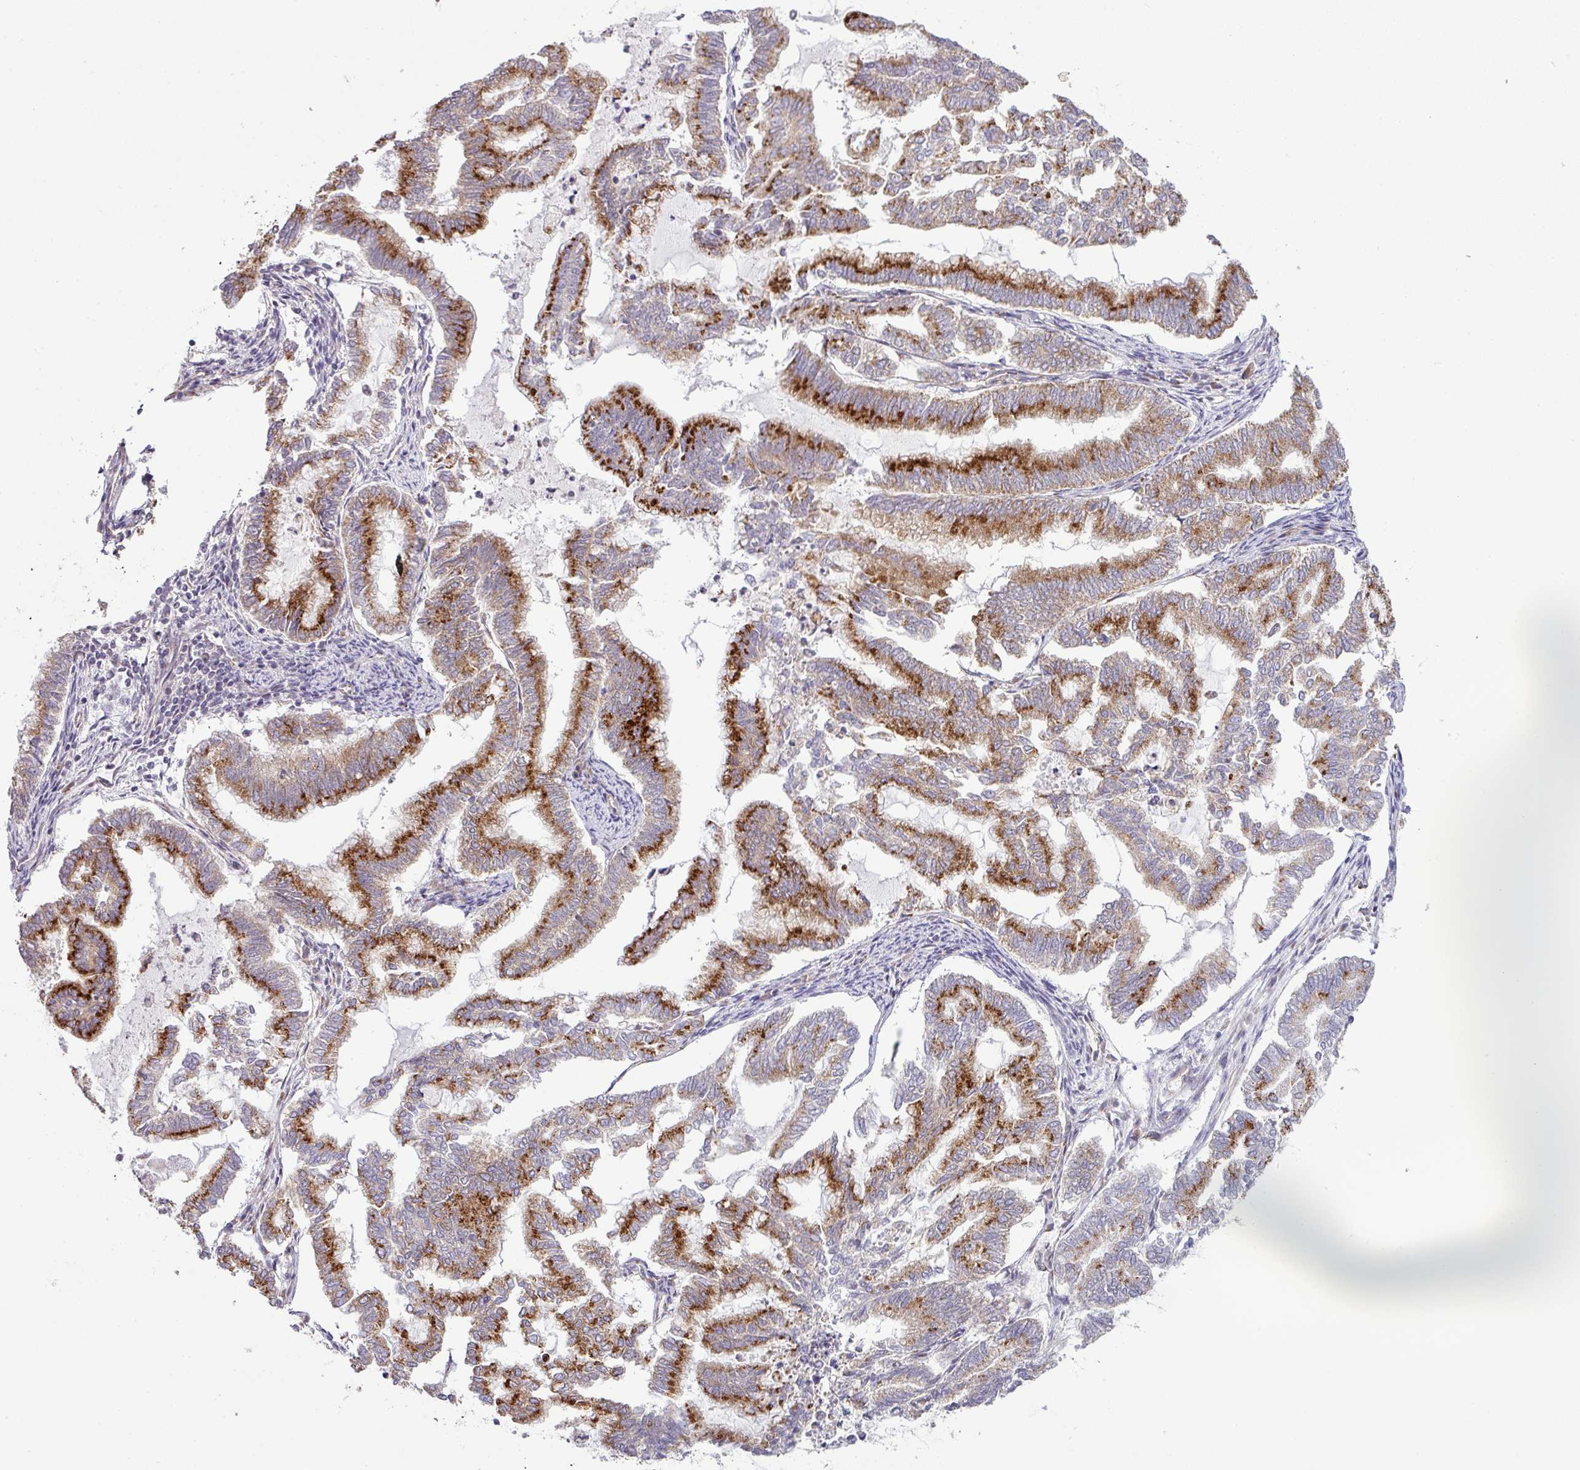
{"staining": {"intensity": "strong", "quantity": ">75%", "location": "cytoplasmic/membranous"}, "tissue": "endometrial cancer", "cell_type": "Tumor cells", "image_type": "cancer", "snomed": [{"axis": "morphology", "description": "Adenocarcinoma, NOS"}, {"axis": "topography", "description": "Endometrium"}], "caption": "IHC histopathology image of endometrial cancer stained for a protein (brown), which shows high levels of strong cytoplasmic/membranous staining in about >75% of tumor cells.", "gene": "TIMMDC1", "patient": {"sex": "female", "age": 79}}